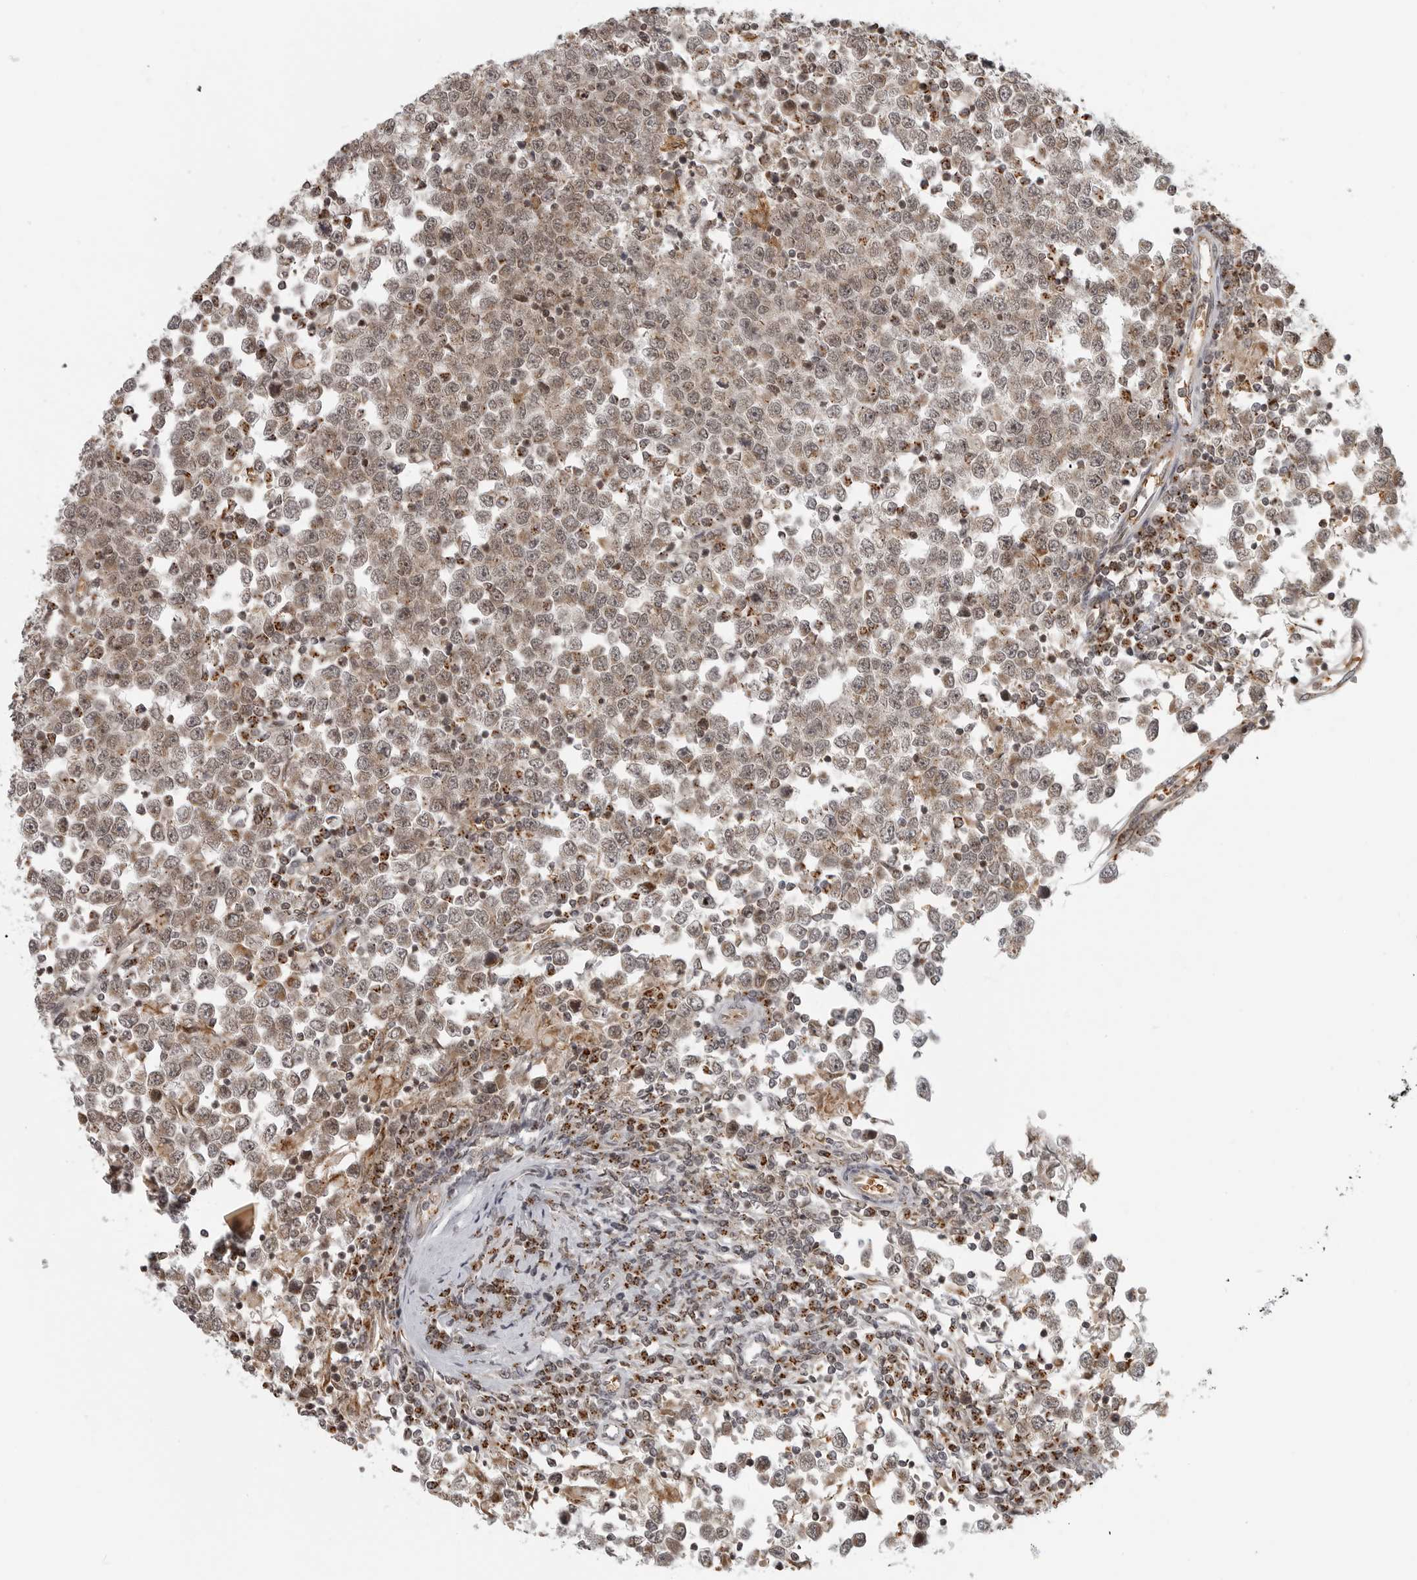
{"staining": {"intensity": "weak", "quantity": ">75%", "location": "cytoplasmic/membranous,nuclear"}, "tissue": "testis cancer", "cell_type": "Tumor cells", "image_type": "cancer", "snomed": [{"axis": "morphology", "description": "Seminoma, NOS"}, {"axis": "topography", "description": "Testis"}], "caption": "Immunohistochemistry (IHC) (DAB (3,3'-diaminobenzidine)) staining of testis cancer (seminoma) displays weak cytoplasmic/membranous and nuclear protein expression in approximately >75% of tumor cells.", "gene": "COPA", "patient": {"sex": "male", "age": 65}}